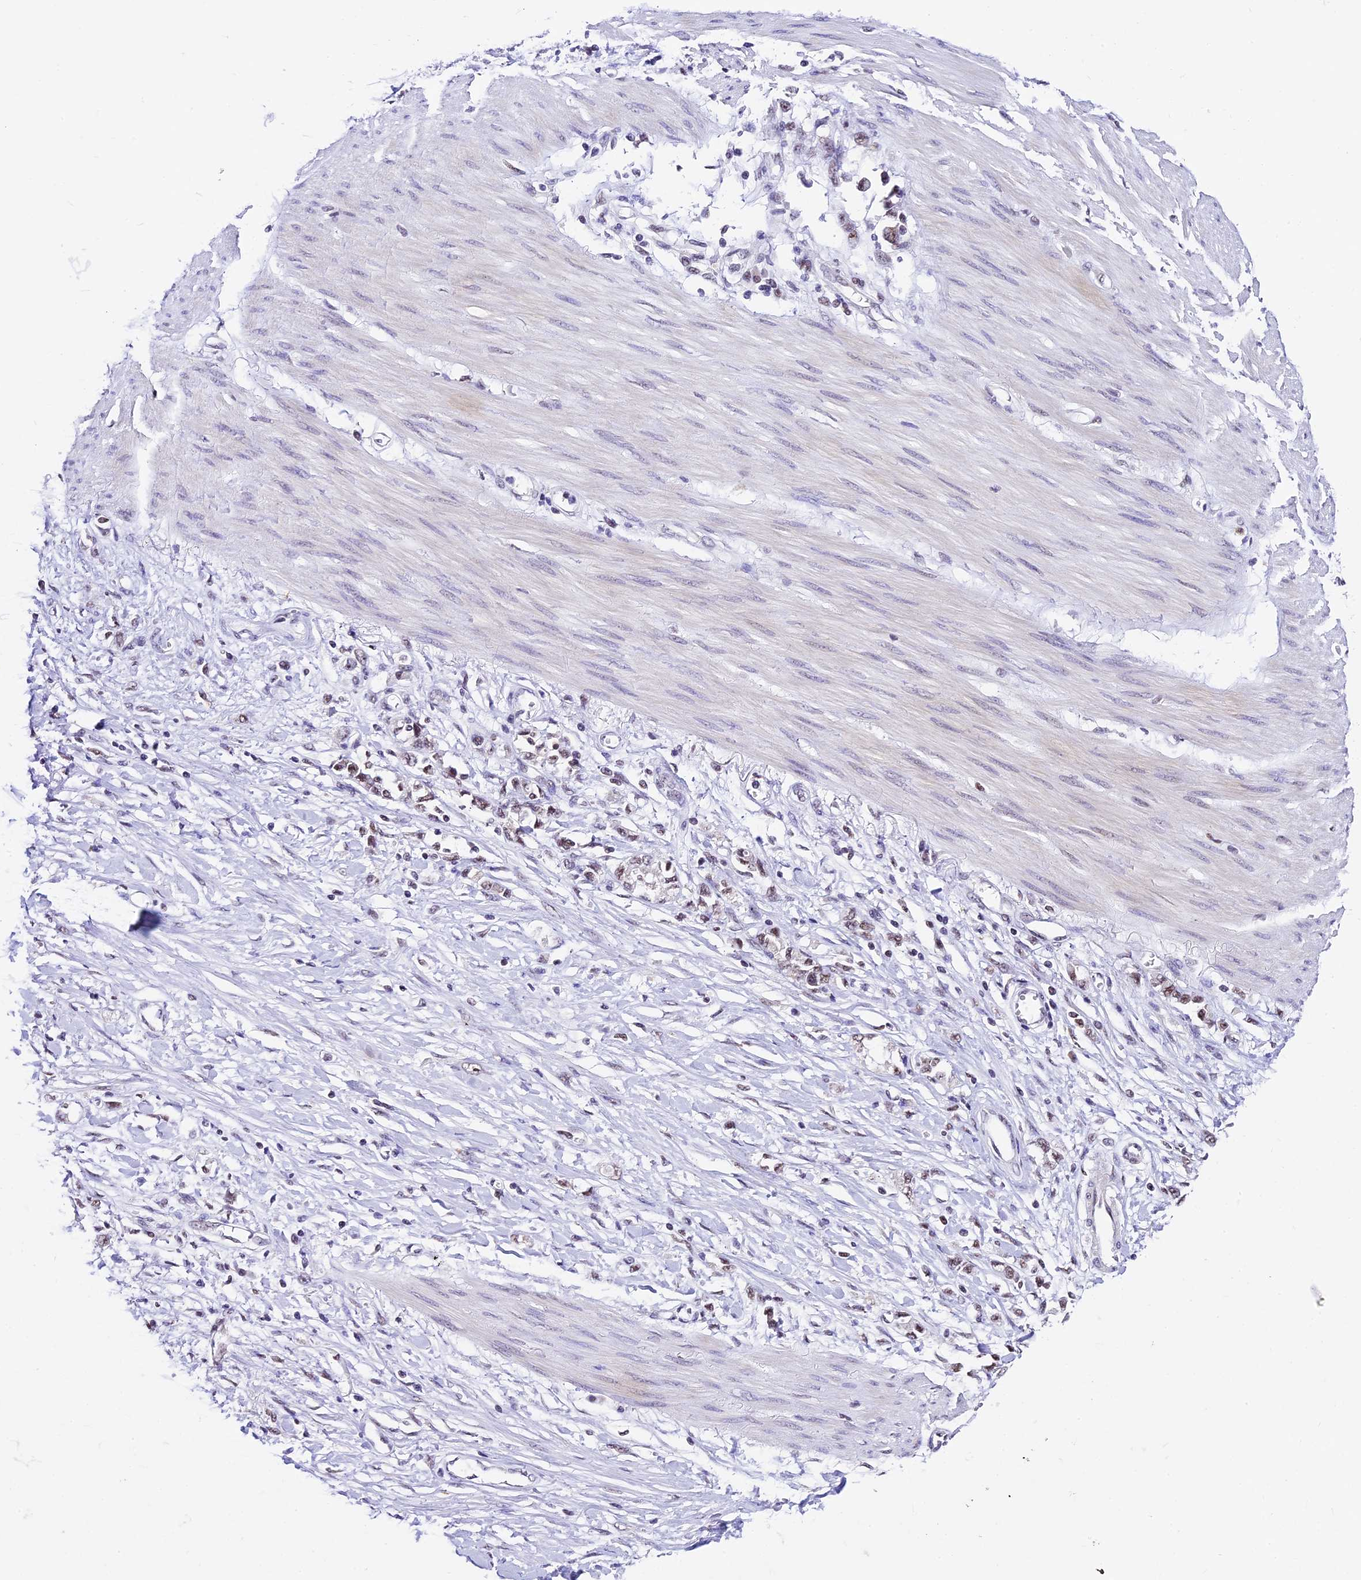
{"staining": {"intensity": "weak", "quantity": "25%-75%", "location": "nuclear"}, "tissue": "stomach cancer", "cell_type": "Tumor cells", "image_type": "cancer", "snomed": [{"axis": "morphology", "description": "Adenocarcinoma, NOS"}, {"axis": "topography", "description": "Stomach"}], "caption": "Human stomach cancer stained with a brown dye exhibits weak nuclear positive positivity in approximately 25%-75% of tumor cells.", "gene": "CARS2", "patient": {"sex": "female", "age": 76}}